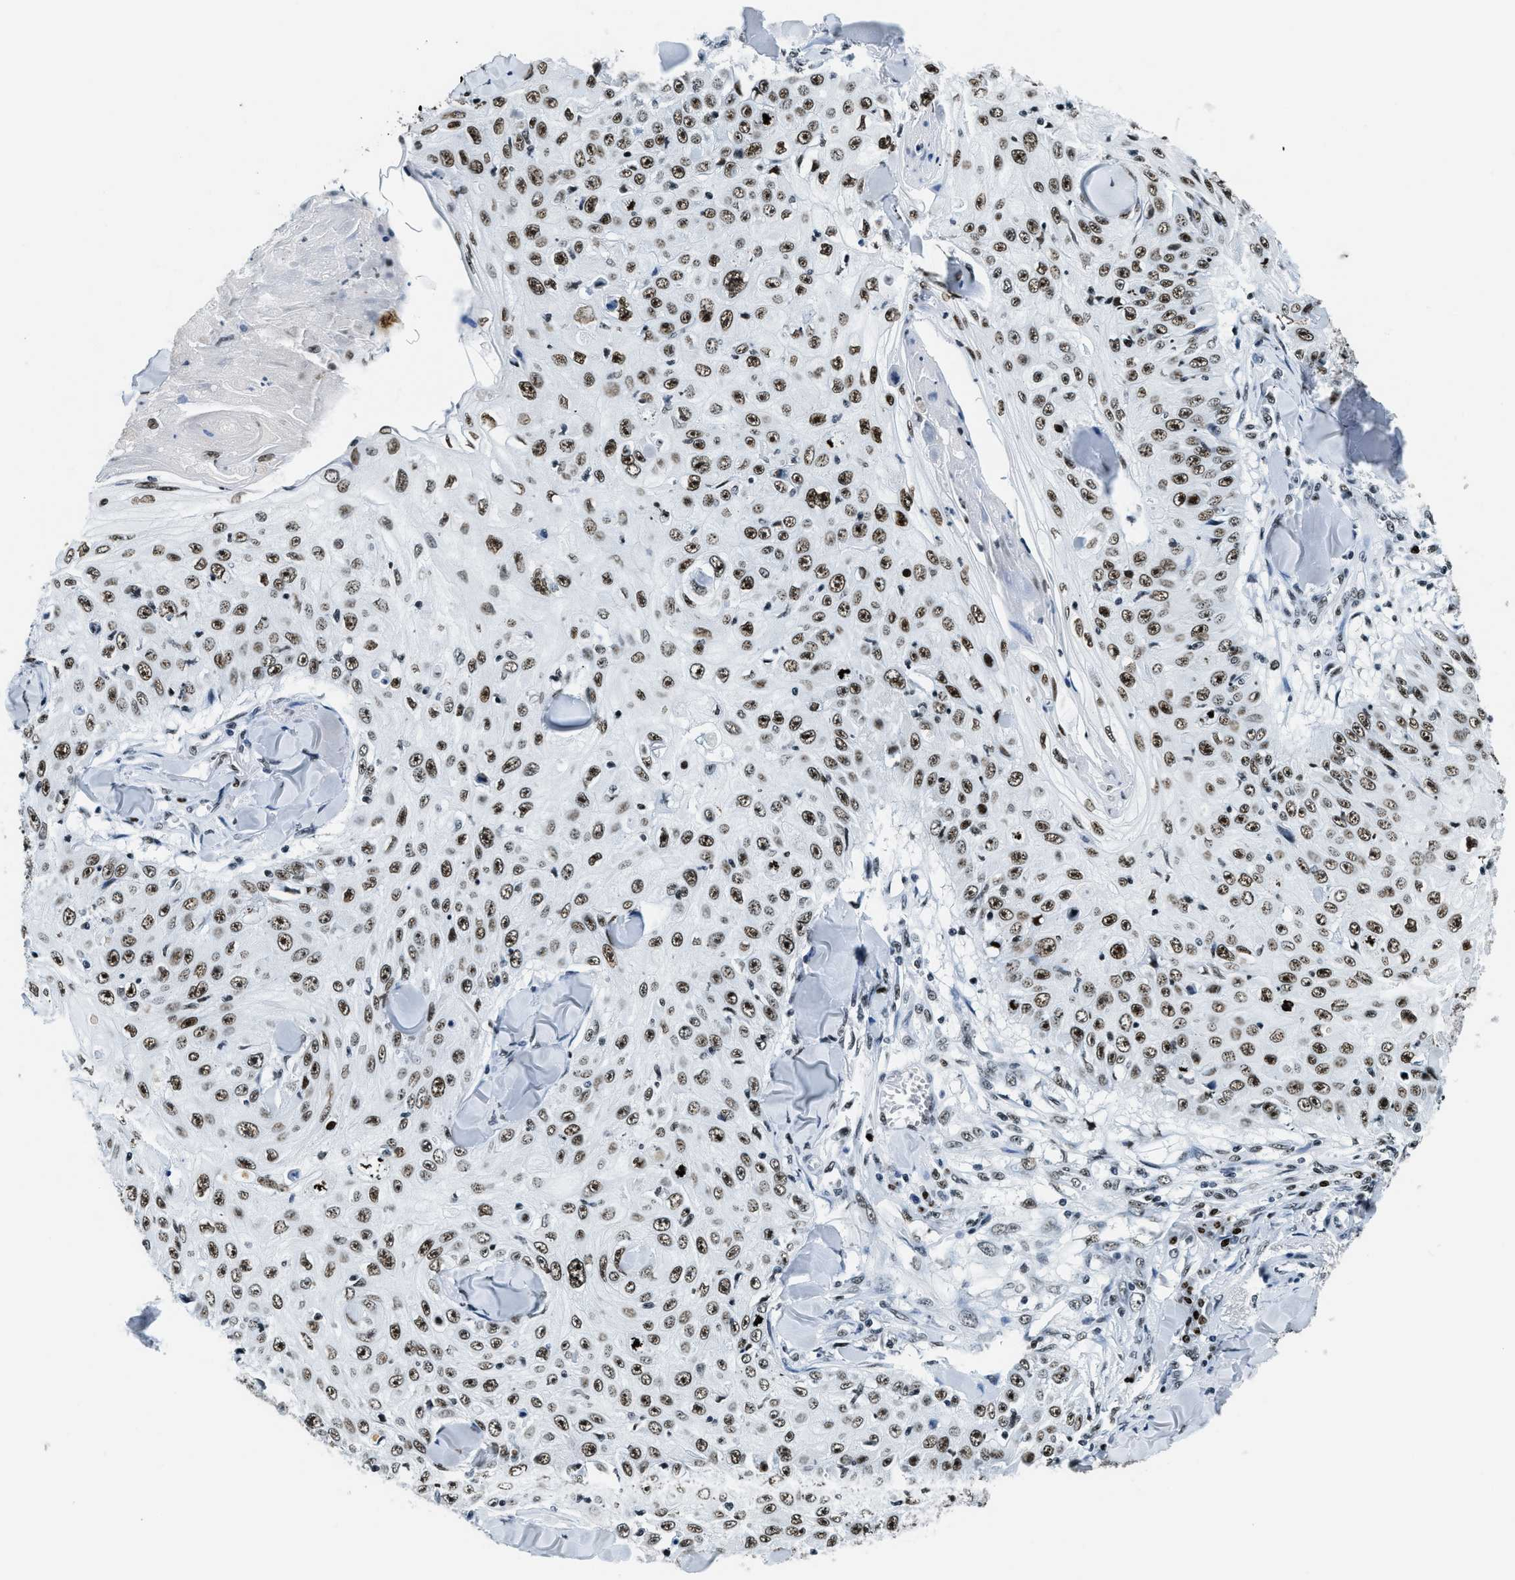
{"staining": {"intensity": "moderate", "quantity": ">75%", "location": "nuclear"}, "tissue": "skin cancer", "cell_type": "Tumor cells", "image_type": "cancer", "snomed": [{"axis": "morphology", "description": "Squamous cell carcinoma, NOS"}, {"axis": "topography", "description": "Skin"}], "caption": "IHC staining of squamous cell carcinoma (skin), which displays medium levels of moderate nuclear positivity in about >75% of tumor cells indicating moderate nuclear protein positivity. The staining was performed using DAB (3,3'-diaminobenzidine) (brown) for protein detection and nuclei were counterstained in hematoxylin (blue).", "gene": "TOP1", "patient": {"sex": "male", "age": 86}}